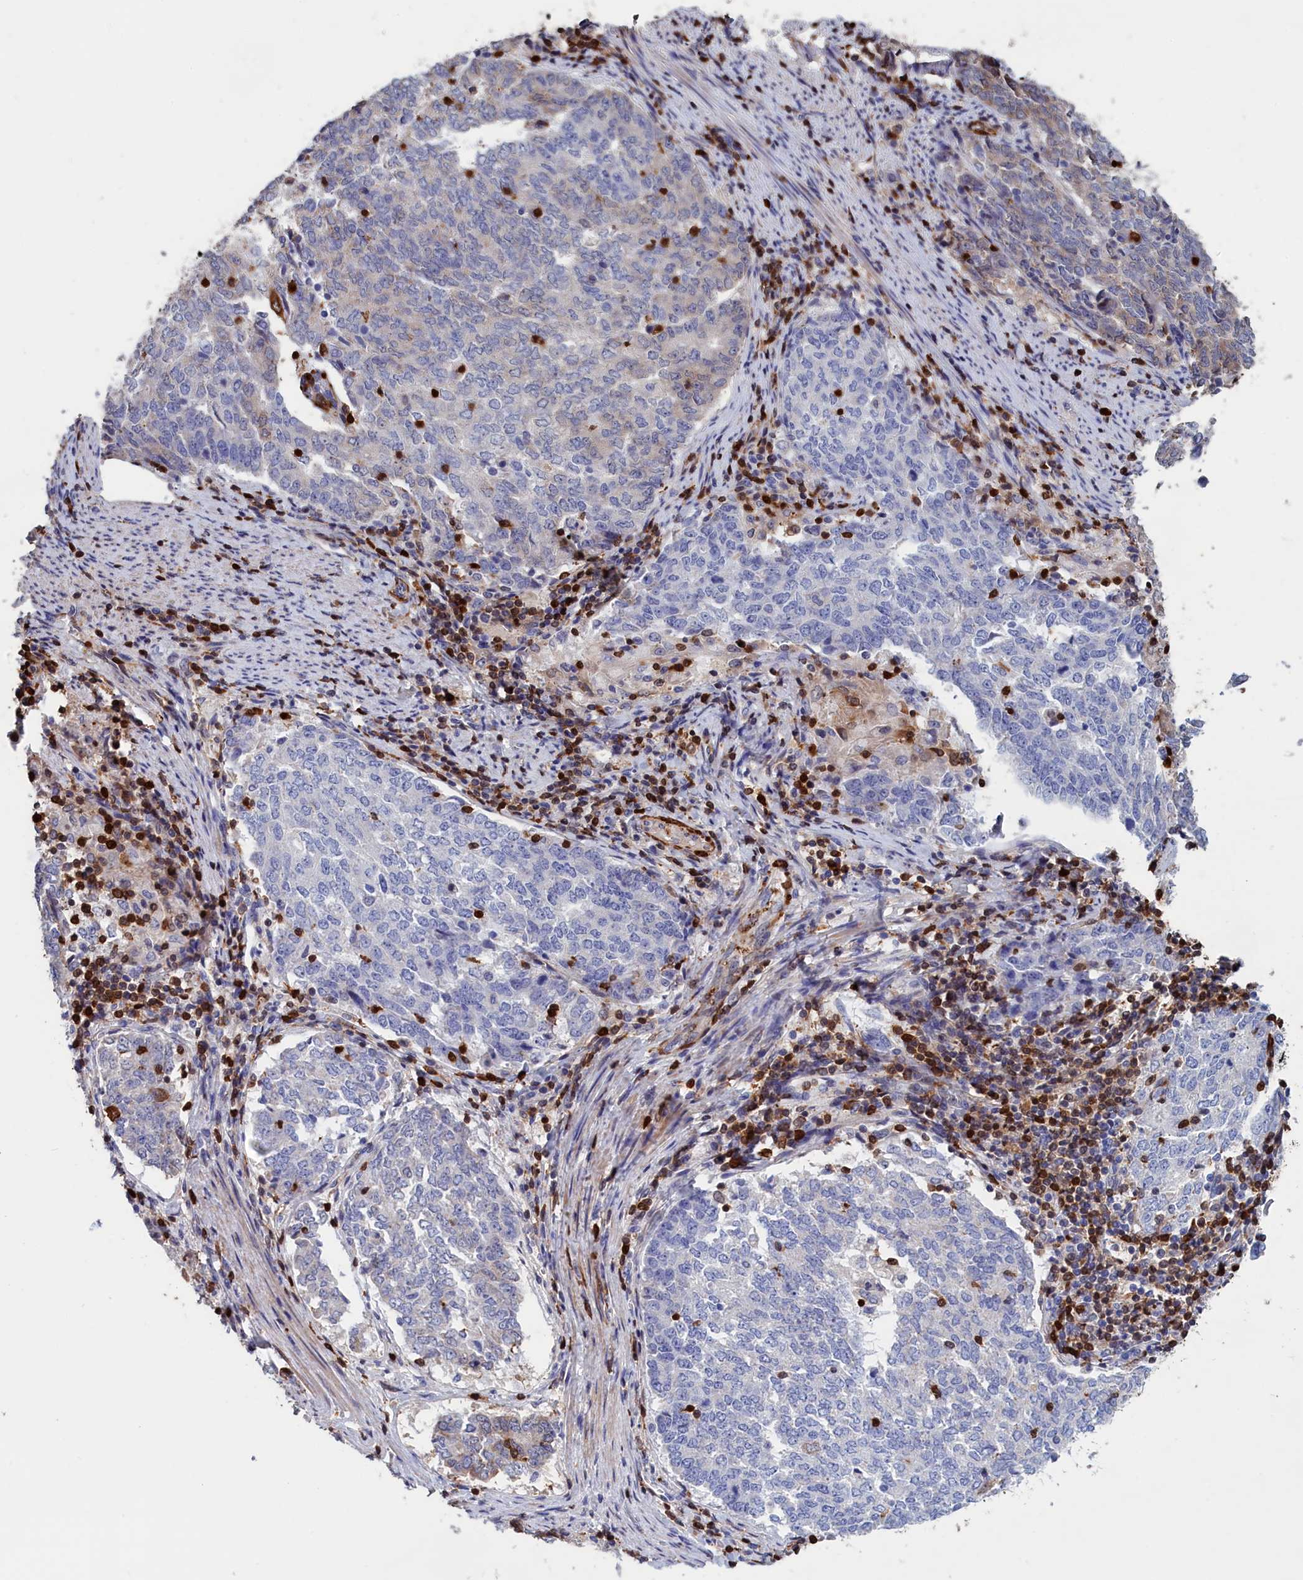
{"staining": {"intensity": "strong", "quantity": "<25%", "location": "cytoplasmic/membranous,nuclear"}, "tissue": "endometrial cancer", "cell_type": "Tumor cells", "image_type": "cancer", "snomed": [{"axis": "morphology", "description": "Adenocarcinoma, NOS"}, {"axis": "topography", "description": "Endometrium"}], "caption": "Immunohistochemical staining of adenocarcinoma (endometrial) demonstrates strong cytoplasmic/membranous and nuclear protein positivity in approximately <25% of tumor cells. (IHC, brightfield microscopy, high magnification).", "gene": "CRIP1", "patient": {"sex": "female", "age": 80}}